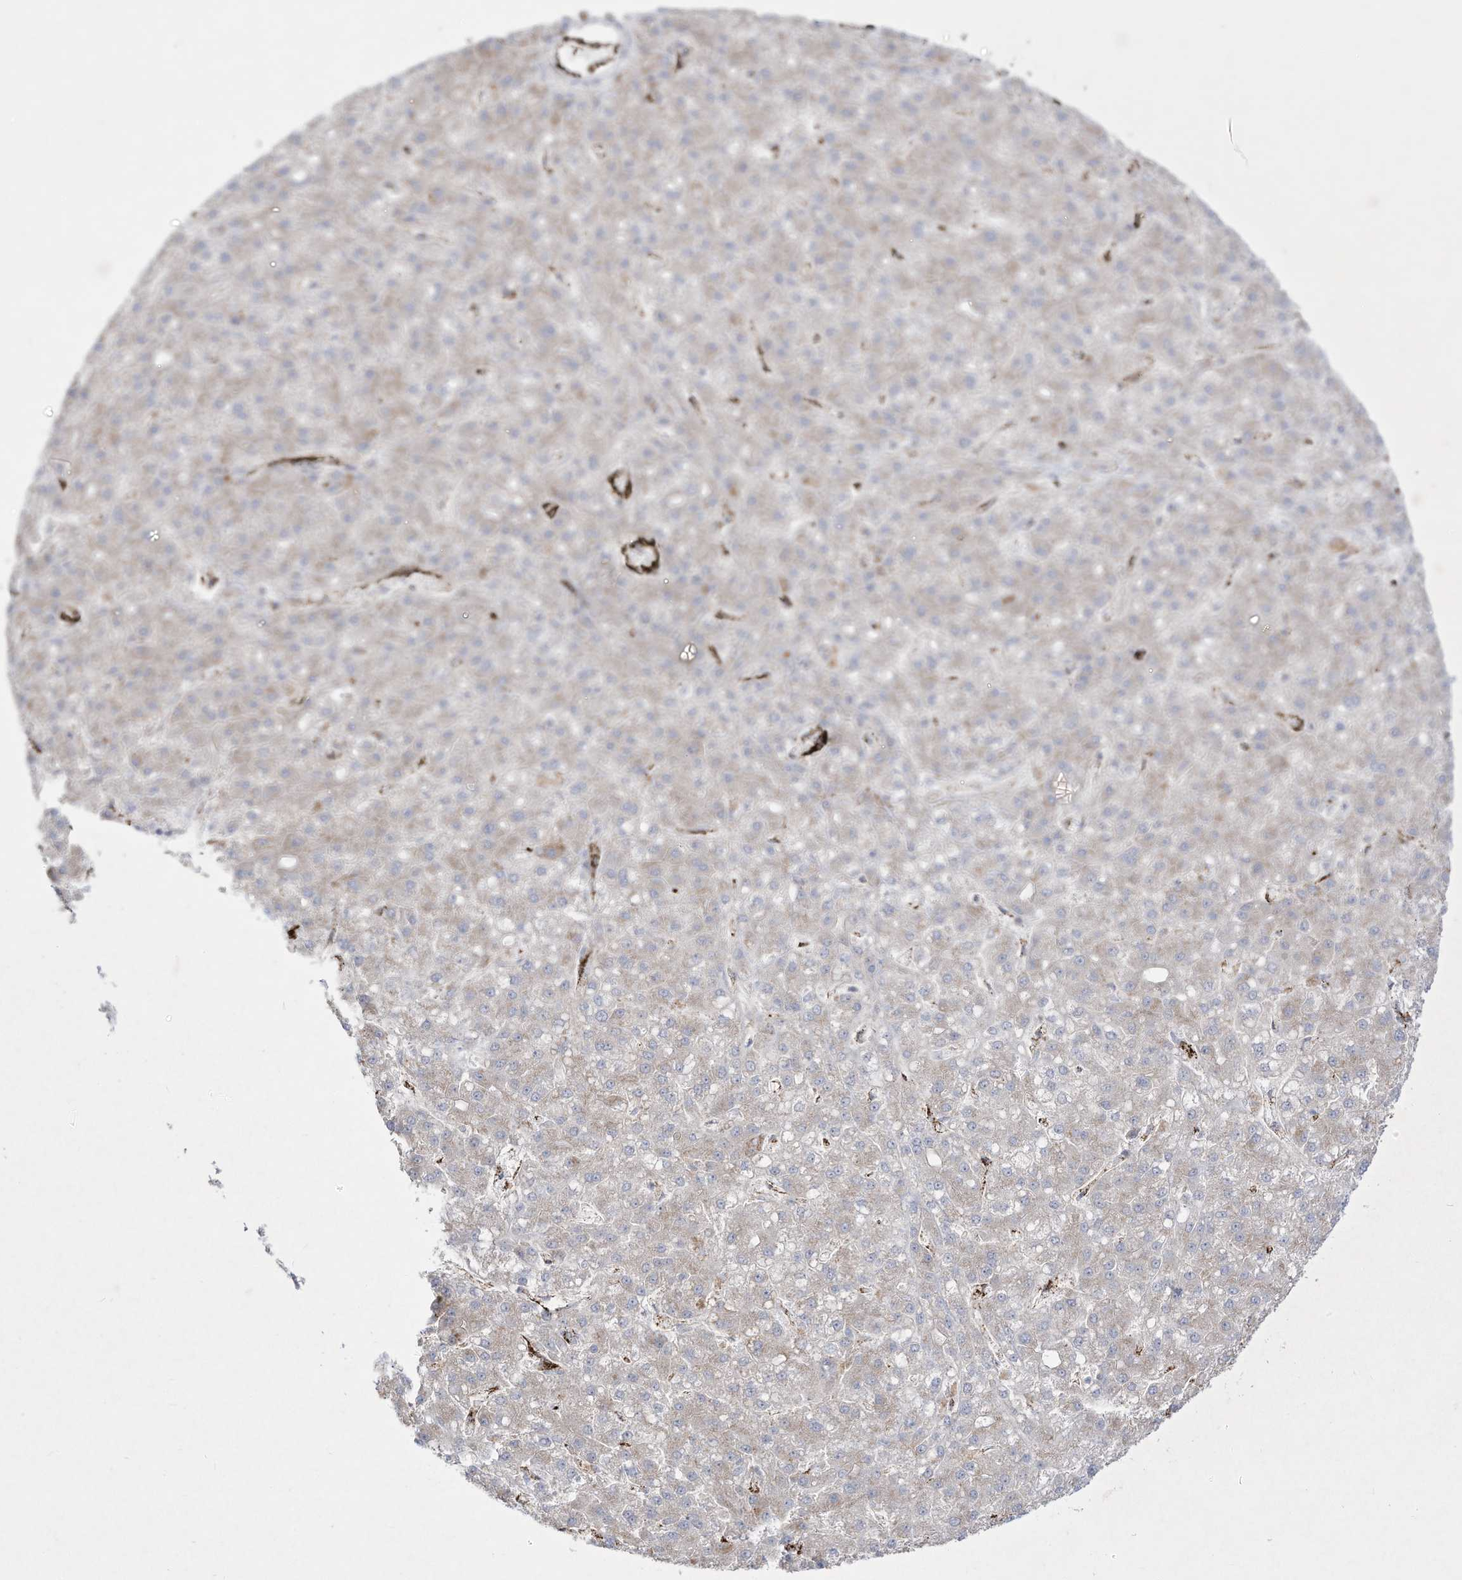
{"staining": {"intensity": "weak", "quantity": "<25%", "location": "cytoplasmic/membranous"}, "tissue": "liver cancer", "cell_type": "Tumor cells", "image_type": "cancer", "snomed": [{"axis": "morphology", "description": "Carcinoma, Hepatocellular, NOS"}, {"axis": "topography", "description": "Liver"}], "caption": "Tumor cells show no significant positivity in hepatocellular carcinoma (liver).", "gene": "ZGRF1", "patient": {"sex": "male", "age": 67}}